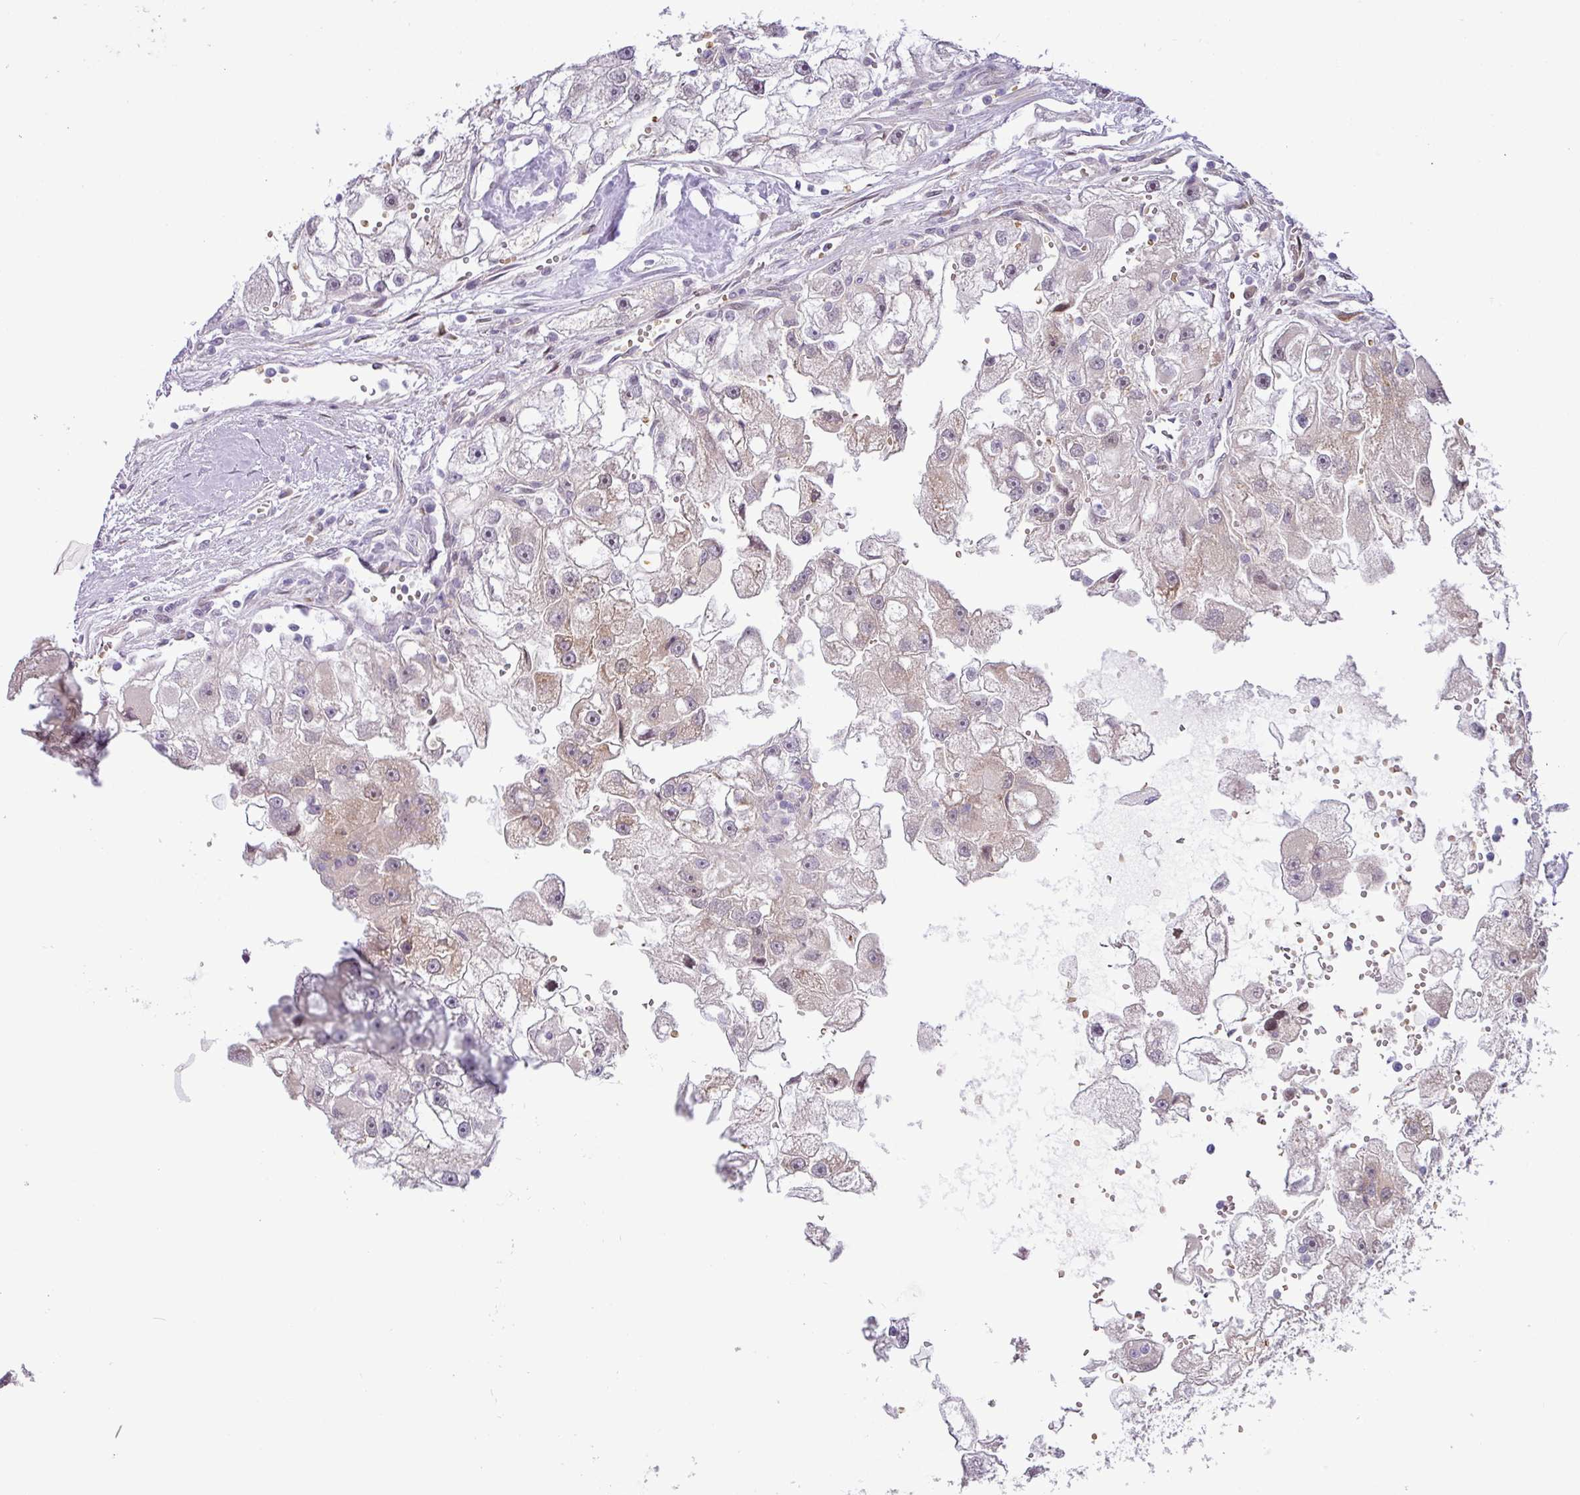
{"staining": {"intensity": "weak", "quantity": "<25%", "location": "cytoplasmic/membranous"}, "tissue": "renal cancer", "cell_type": "Tumor cells", "image_type": "cancer", "snomed": [{"axis": "morphology", "description": "Adenocarcinoma, NOS"}, {"axis": "topography", "description": "Kidney"}], "caption": "IHC of human adenocarcinoma (renal) demonstrates no staining in tumor cells. (IHC, brightfield microscopy, high magnification).", "gene": "PARP2", "patient": {"sex": "male", "age": 63}}